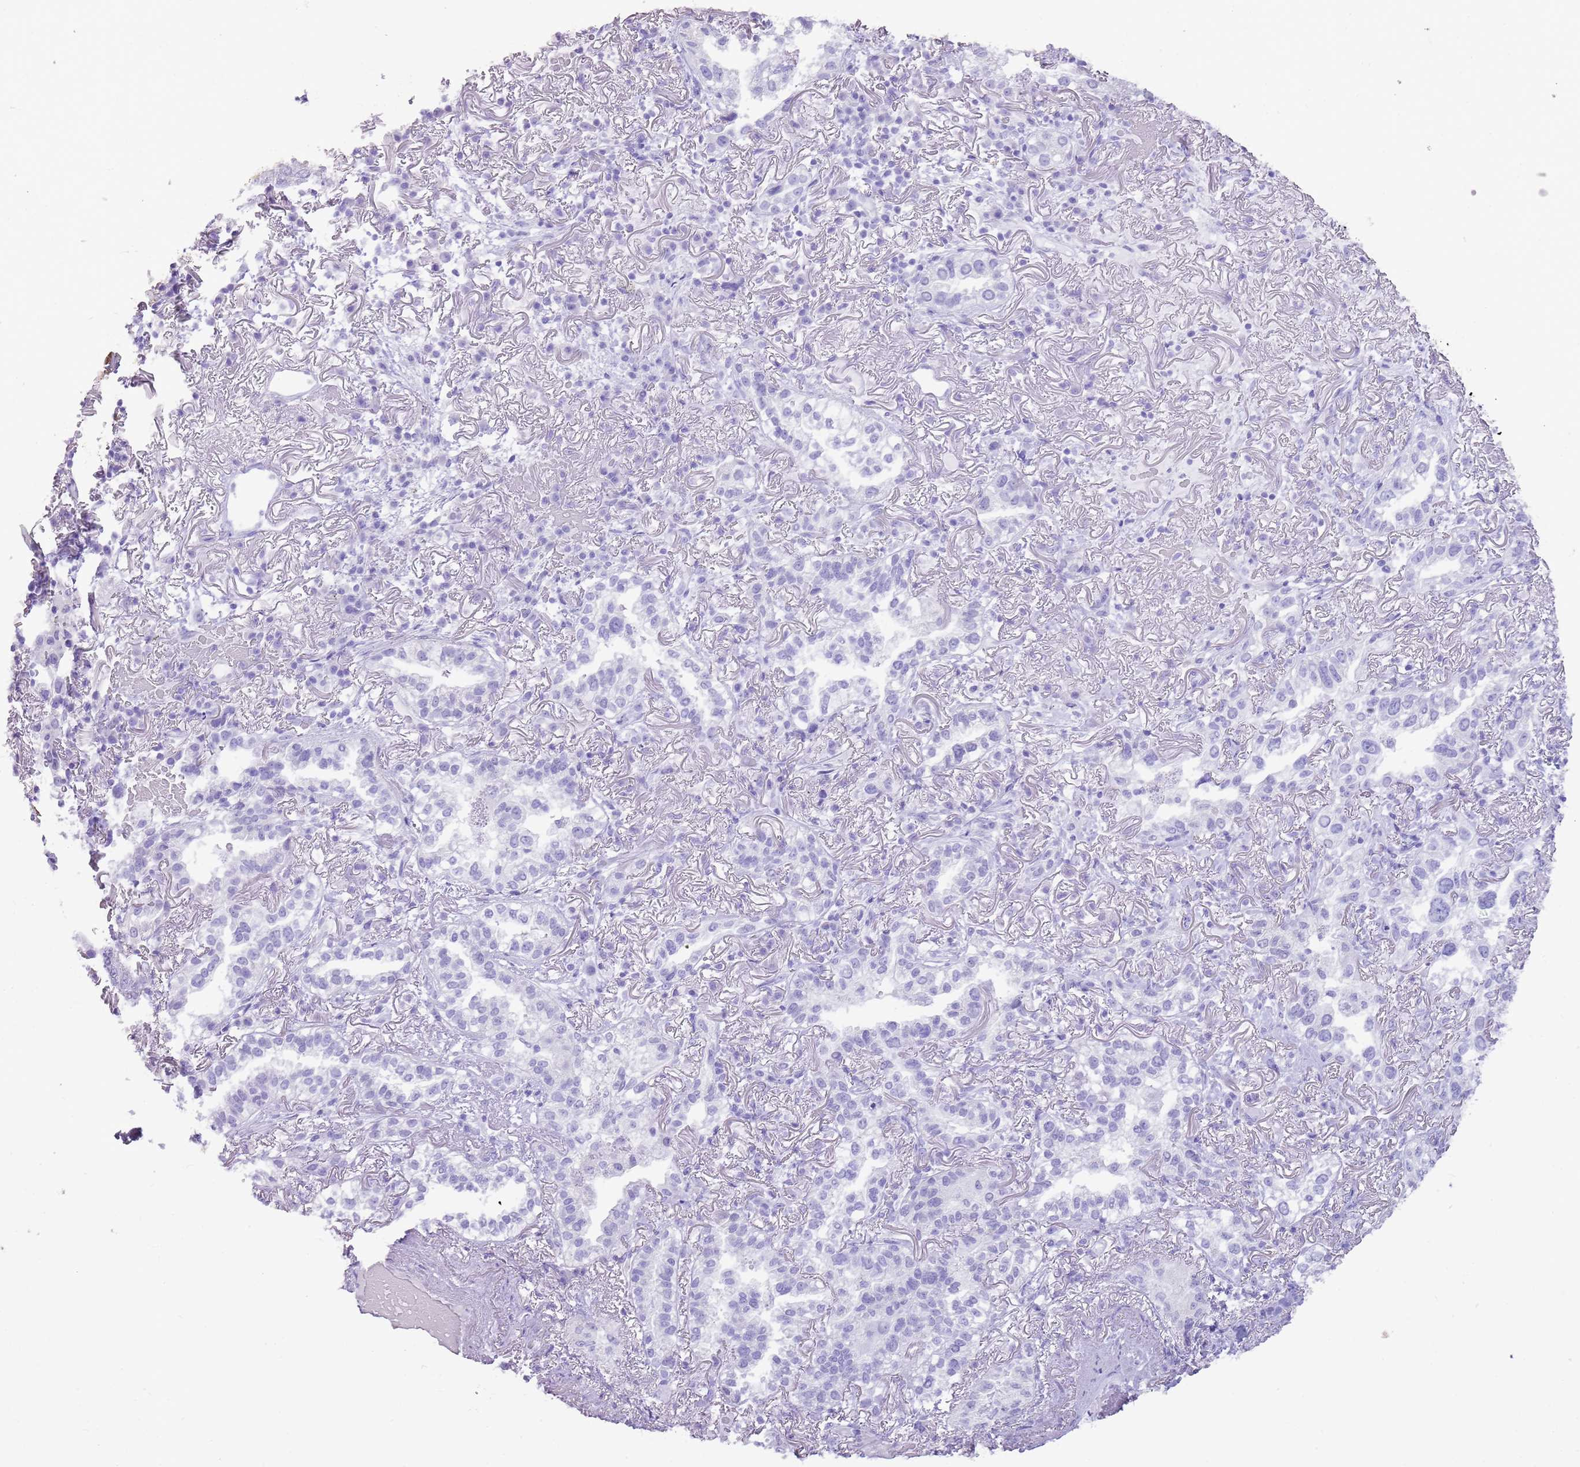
{"staining": {"intensity": "negative", "quantity": "none", "location": "none"}, "tissue": "lung cancer", "cell_type": "Tumor cells", "image_type": "cancer", "snomed": [{"axis": "morphology", "description": "Adenocarcinoma, NOS"}, {"axis": "topography", "description": "Lung"}], "caption": "High magnification brightfield microscopy of lung adenocarcinoma stained with DAB (brown) and counterstained with hematoxylin (blue): tumor cells show no significant positivity.", "gene": "NBPF3", "patient": {"sex": "female", "age": 69}}